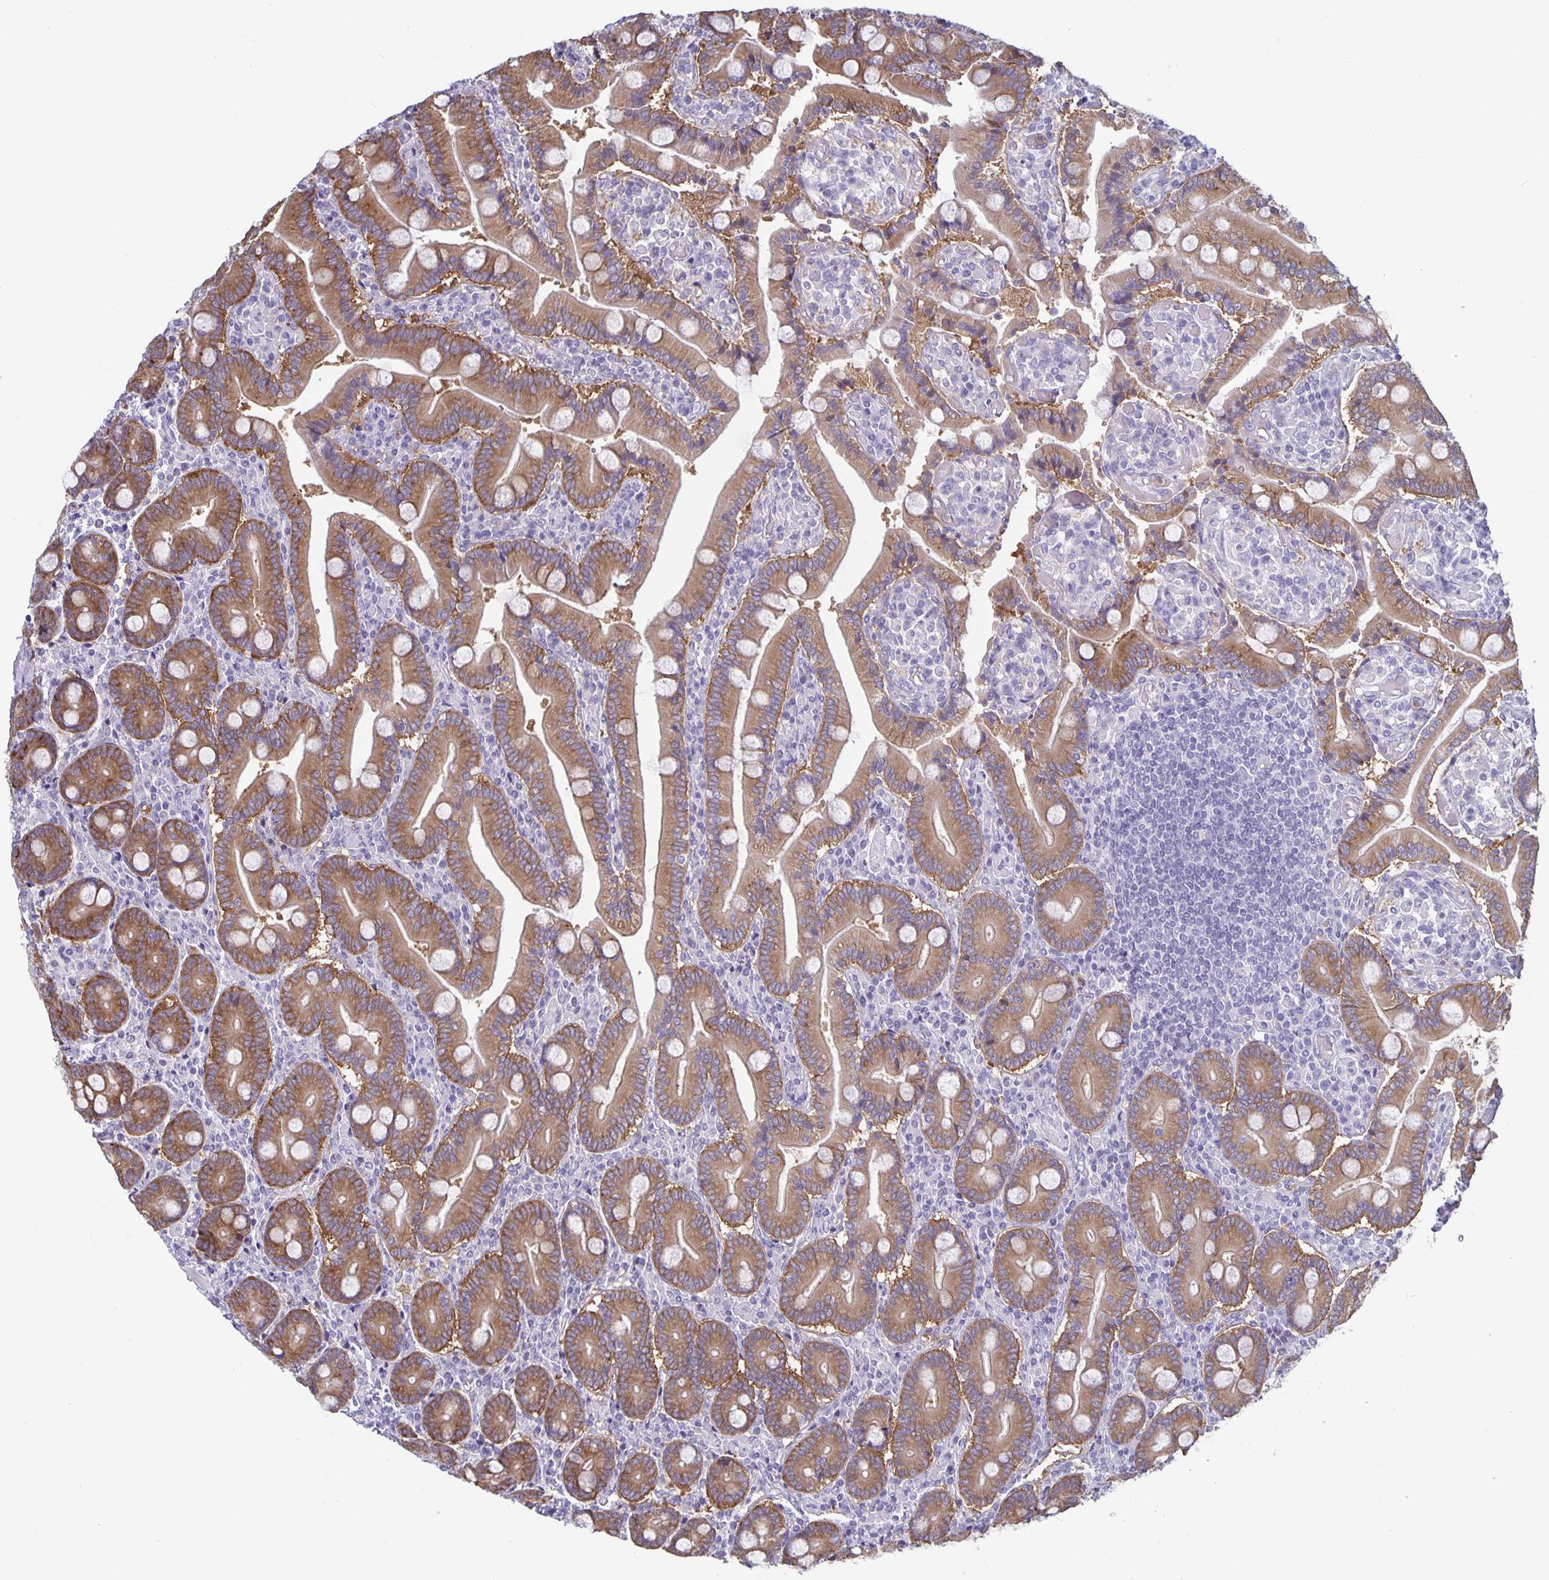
{"staining": {"intensity": "moderate", "quantity": ">75%", "location": "cytoplasmic/membranous"}, "tissue": "duodenum", "cell_type": "Glandular cells", "image_type": "normal", "snomed": [{"axis": "morphology", "description": "Normal tissue, NOS"}, {"axis": "topography", "description": "Duodenum"}], "caption": "Glandular cells demonstrate medium levels of moderate cytoplasmic/membranous positivity in about >75% of cells in normal duodenum.", "gene": "PLCB3", "patient": {"sex": "female", "age": 62}}